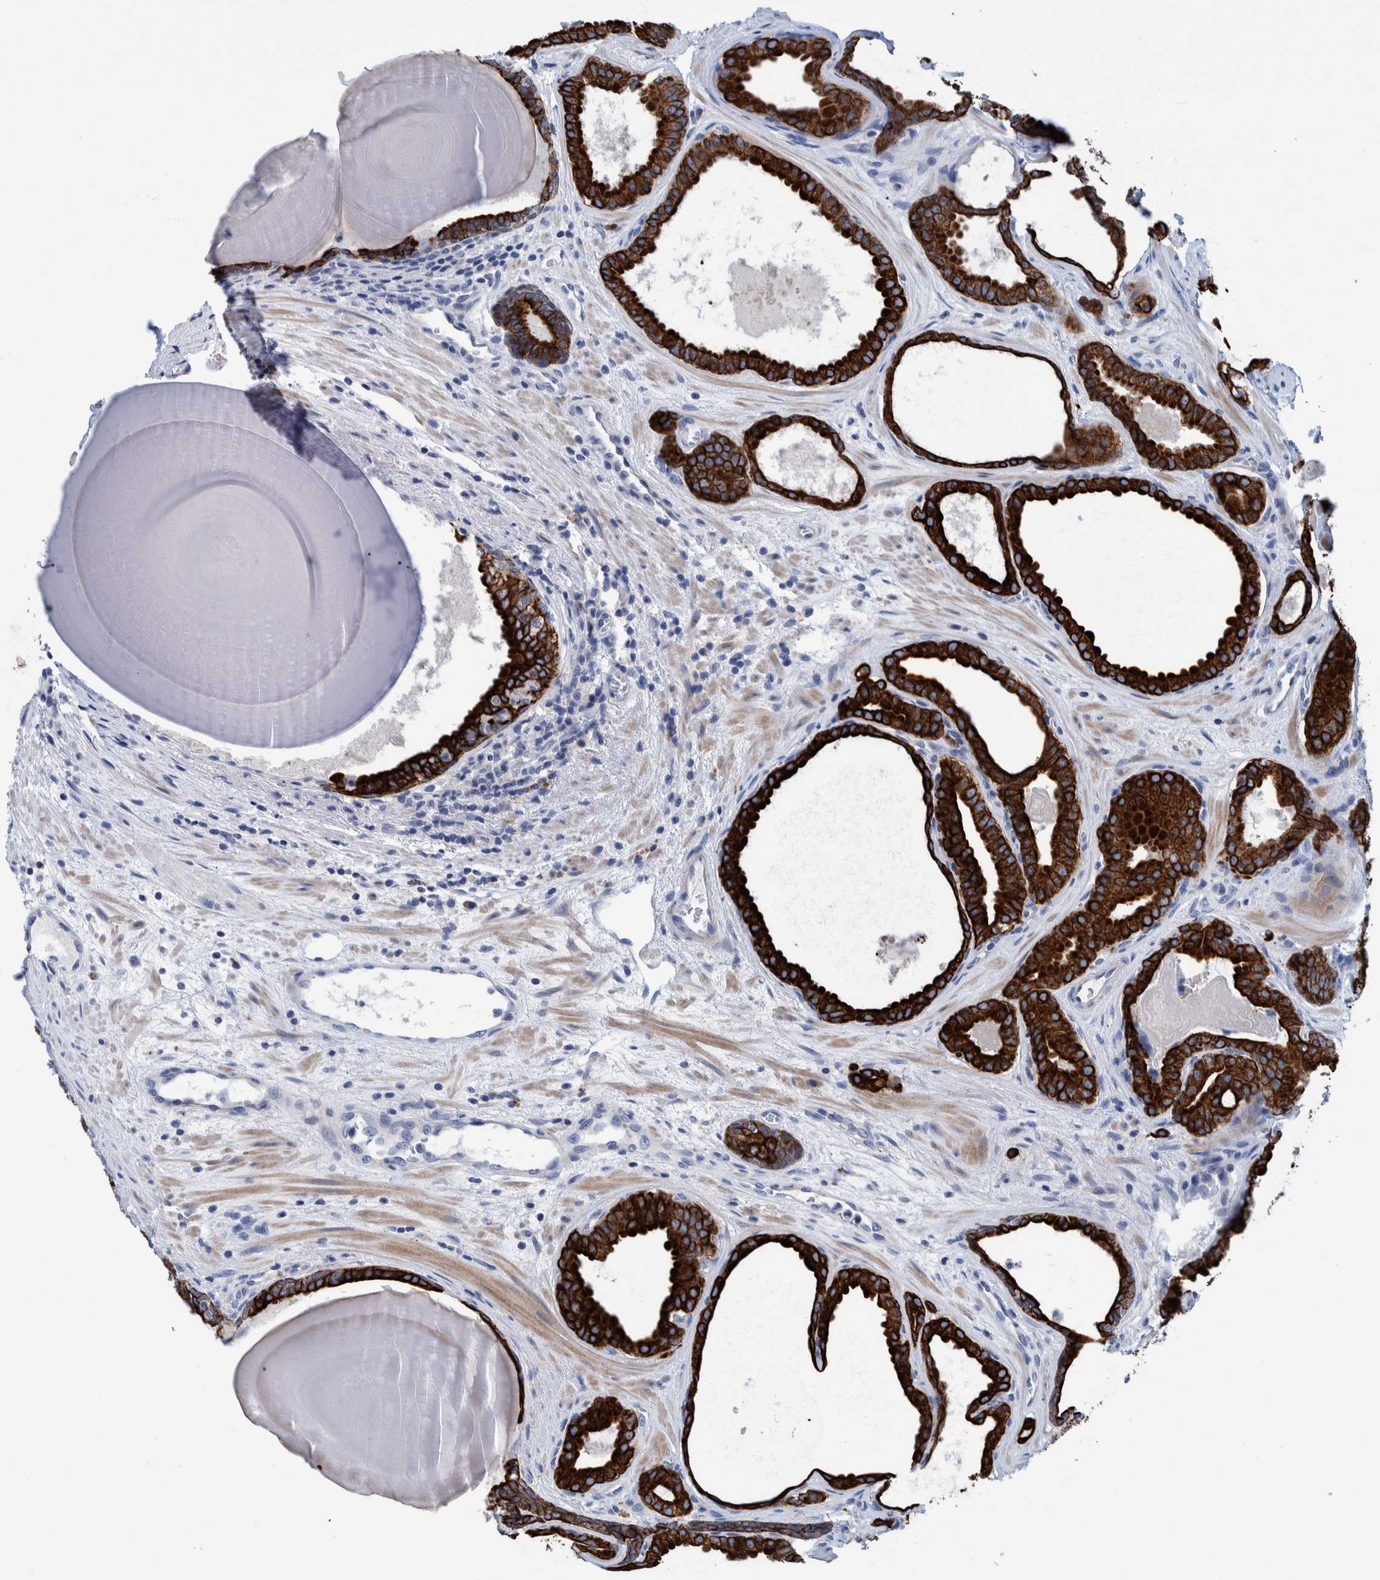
{"staining": {"intensity": "strong", "quantity": ">75%", "location": "cytoplasmic/membranous"}, "tissue": "prostate cancer", "cell_type": "Tumor cells", "image_type": "cancer", "snomed": [{"axis": "morphology", "description": "Adenocarcinoma, High grade"}, {"axis": "topography", "description": "Prostate"}], "caption": "A brown stain shows strong cytoplasmic/membranous positivity of a protein in human prostate cancer (adenocarcinoma (high-grade)) tumor cells.", "gene": "MKS1", "patient": {"sex": "male", "age": 60}}